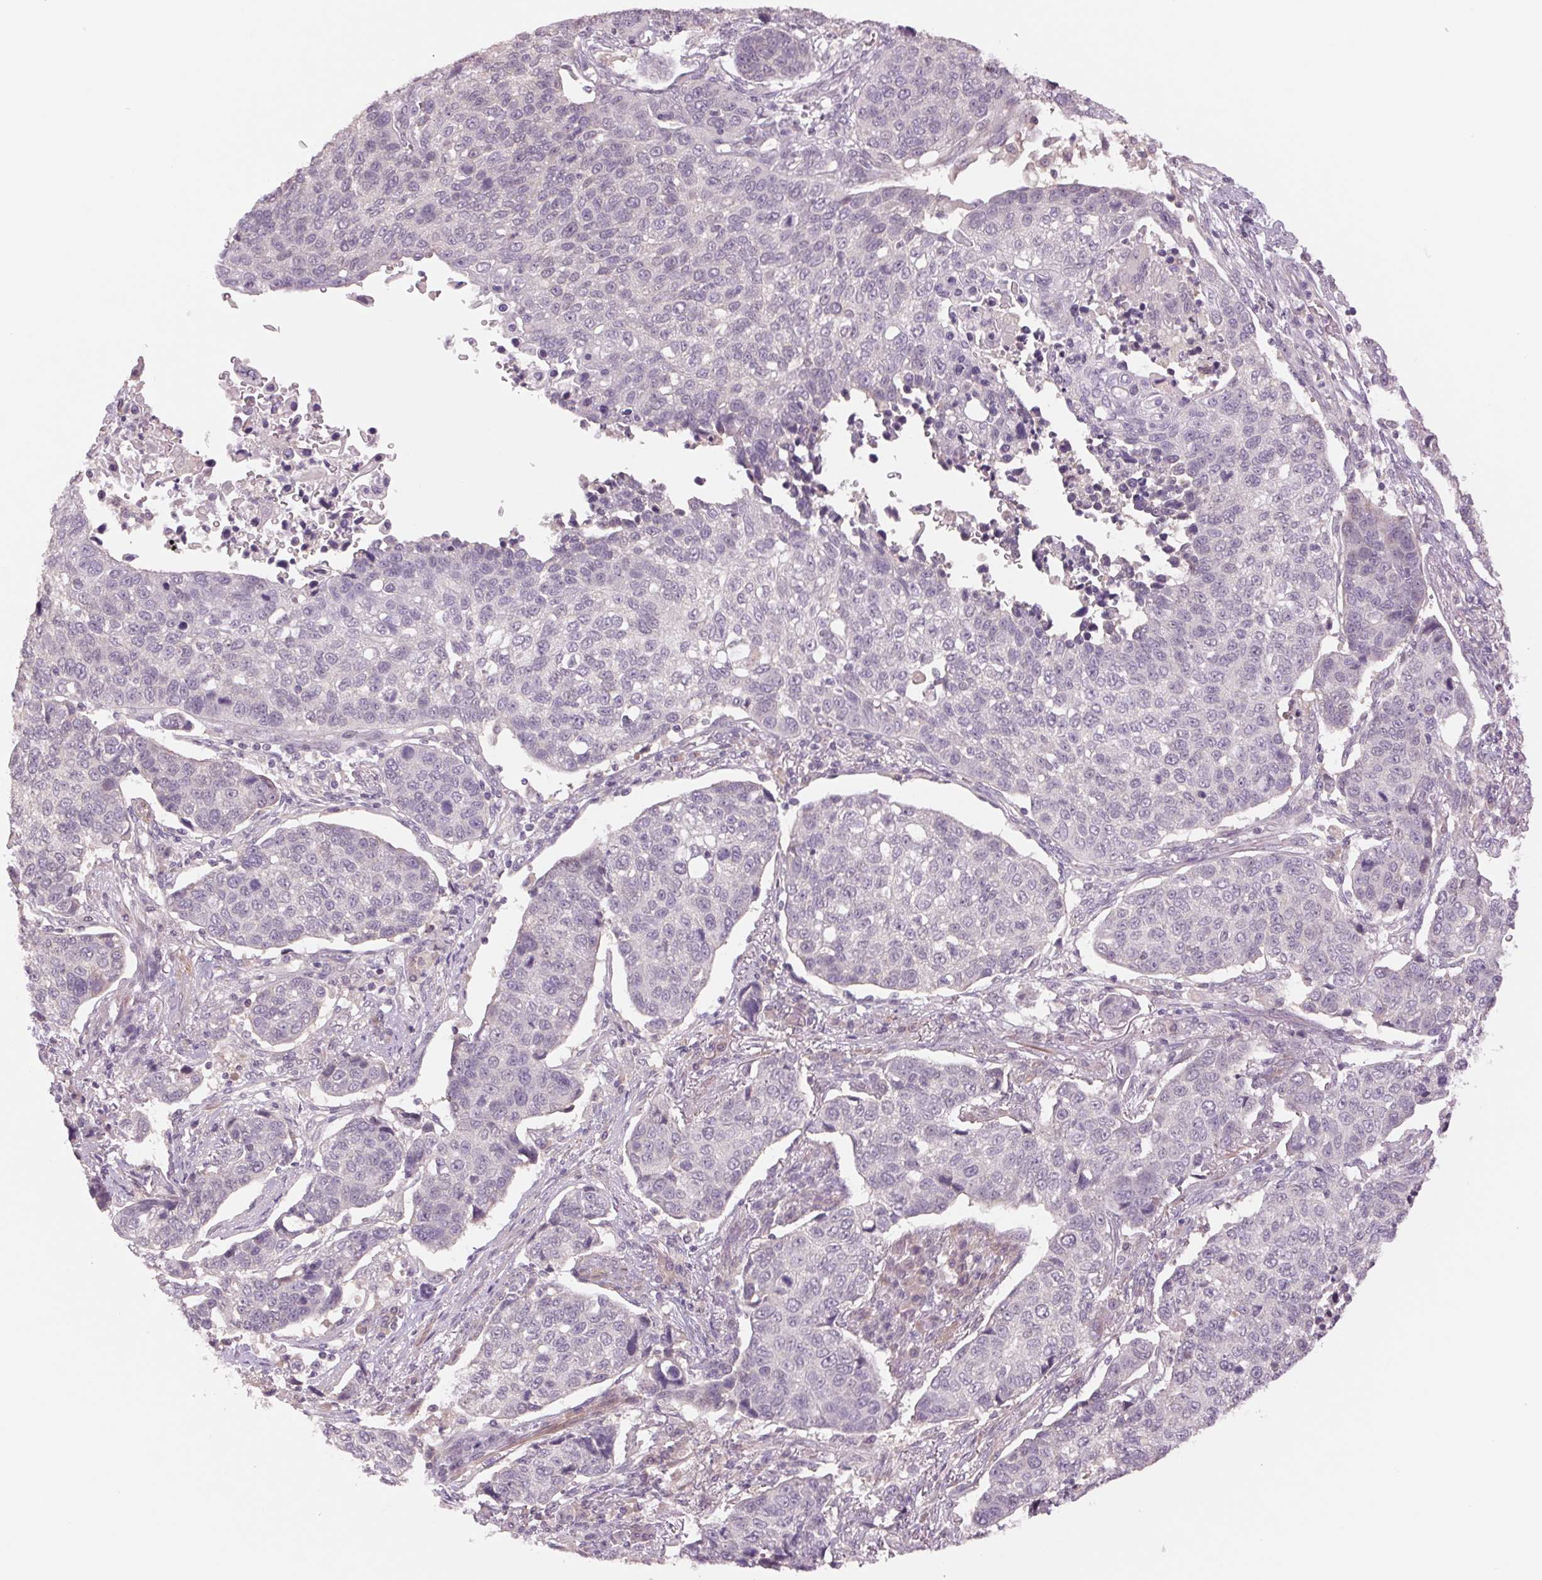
{"staining": {"intensity": "negative", "quantity": "none", "location": "none"}, "tissue": "lung cancer", "cell_type": "Tumor cells", "image_type": "cancer", "snomed": [{"axis": "morphology", "description": "Squamous cell carcinoma, NOS"}, {"axis": "topography", "description": "Lymph node"}, {"axis": "topography", "description": "Lung"}], "caption": "IHC histopathology image of human lung squamous cell carcinoma stained for a protein (brown), which displays no expression in tumor cells.", "gene": "PPIA", "patient": {"sex": "male", "age": 61}}